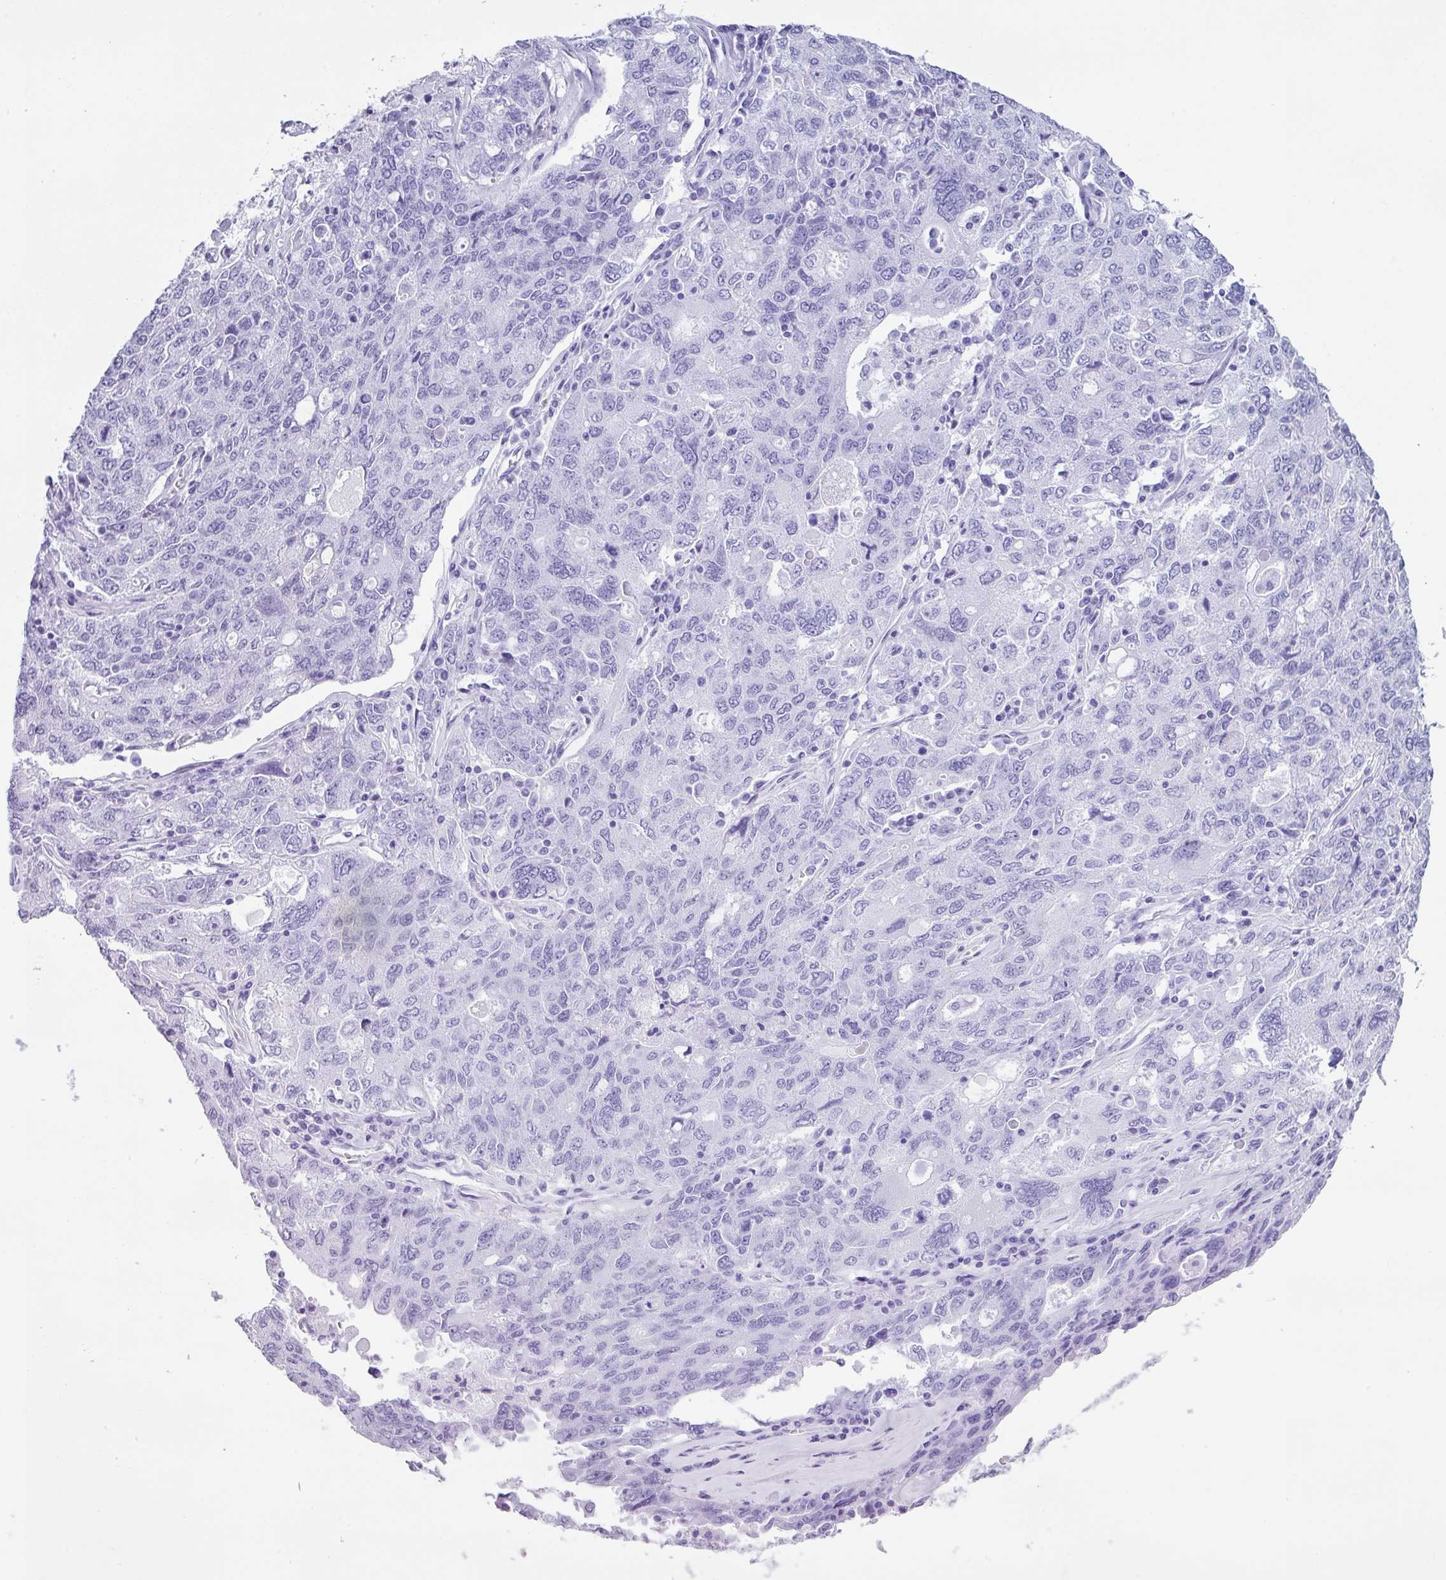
{"staining": {"intensity": "negative", "quantity": "none", "location": "none"}, "tissue": "ovarian cancer", "cell_type": "Tumor cells", "image_type": "cancer", "snomed": [{"axis": "morphology", "description": "Carcinoma, endometroid"}, {"axis": "topography", "description": "Ovary"}], "caption": "DAB immunohistochemical staining of human ovarian cancer demonstrates no significant positivity in tumor cells.", "gene": "ZNF568", "patient": {"sex": "female", "age": 62}}